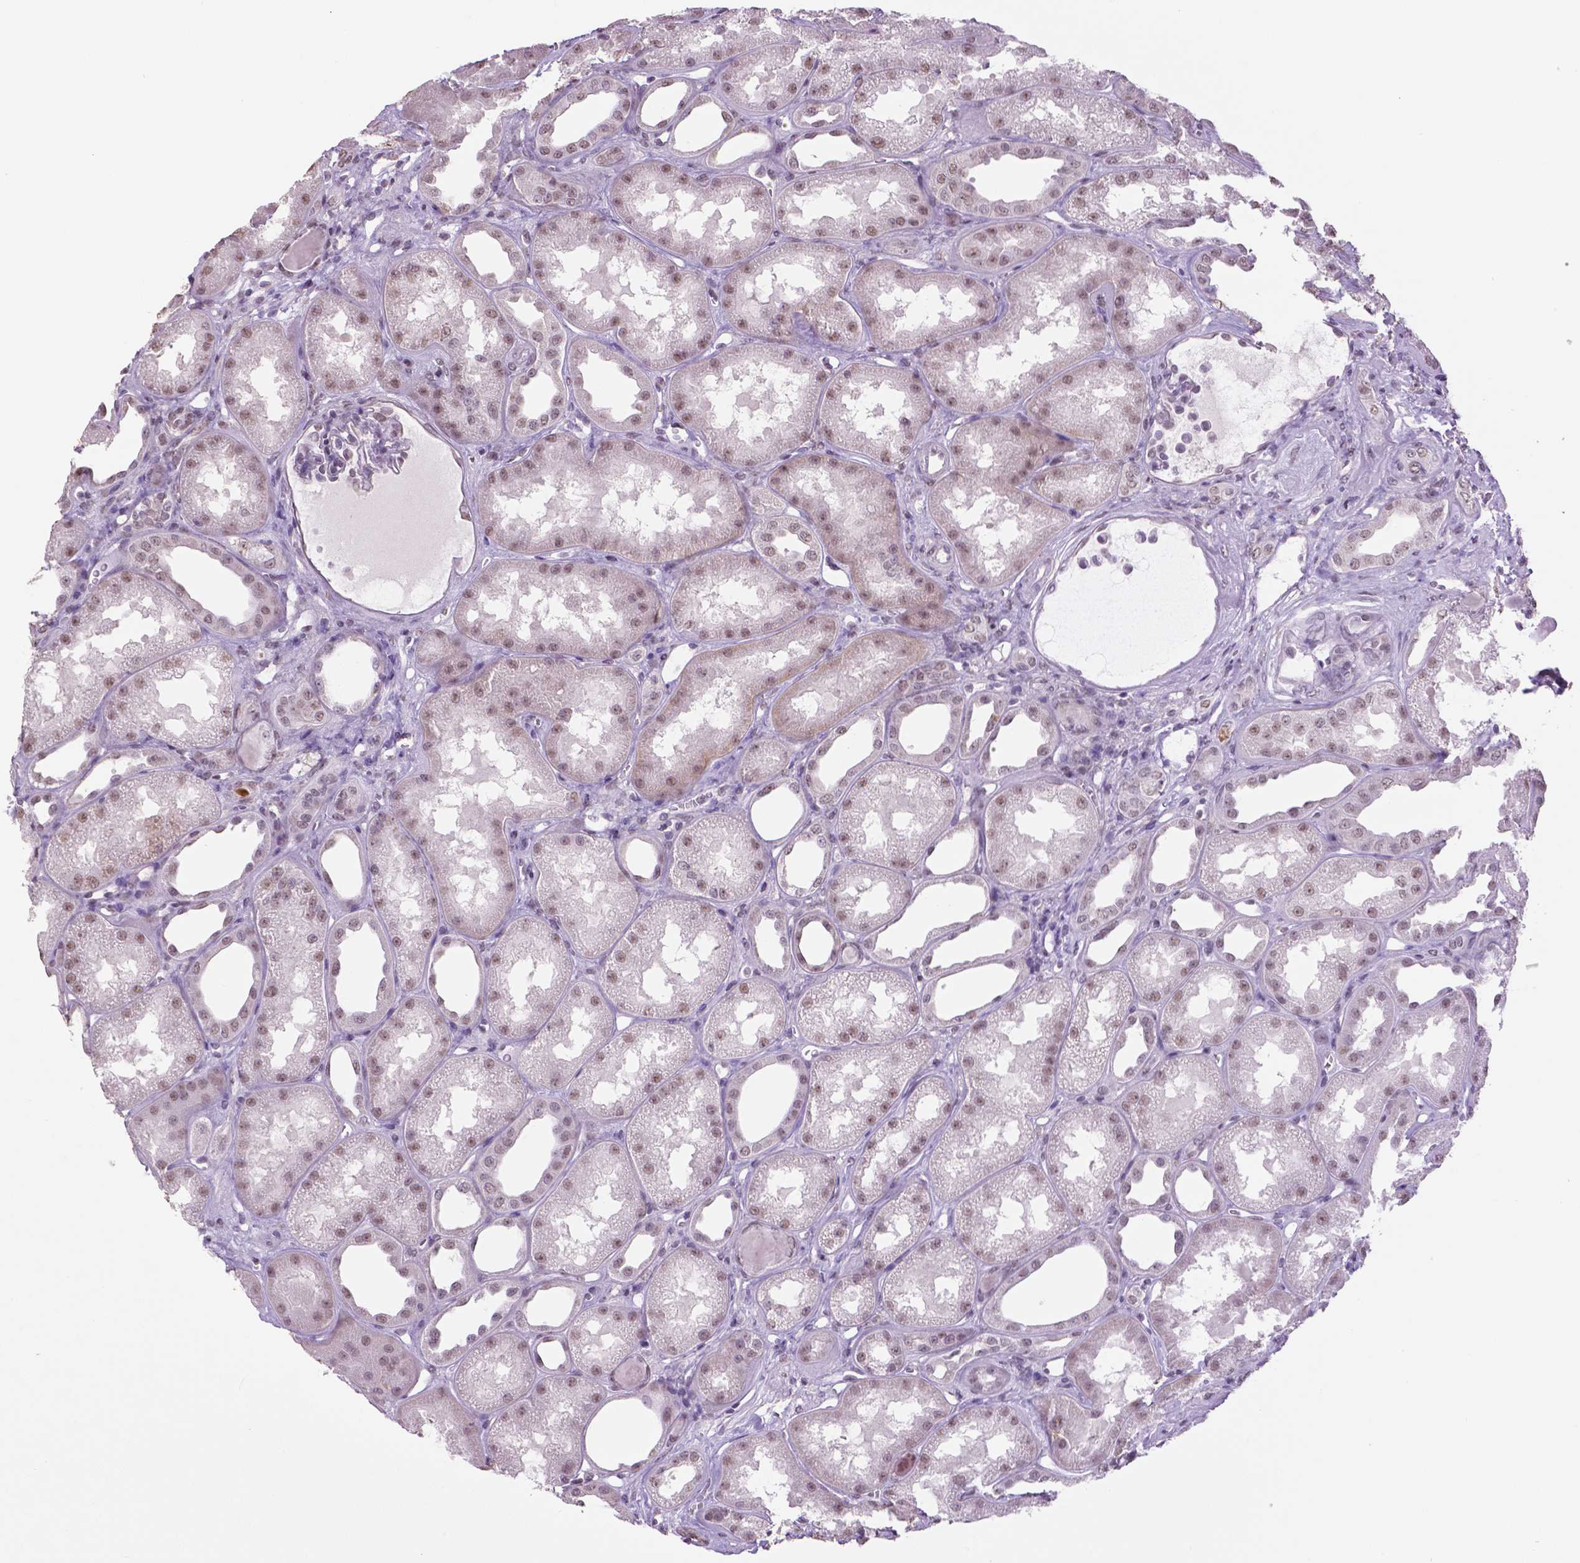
{"staining": {"intensity": "negative", "quantity": "none", "location": "none"}, "tissue": "kidney", "cell_type": "Cells in glomeruli", "image_type": "normal", "snomed": [{"axis": "morphology", "description": "Normal tissue, NOS"}, {"axis": "topography", "description": "Kidney"}], "caption": "This is an IHC photomicrograph of normal kidney. There is no expression in cells in glomeruli.", "gene": "IGF2BP1", "patient": {"sex": "male", "age": 61}}